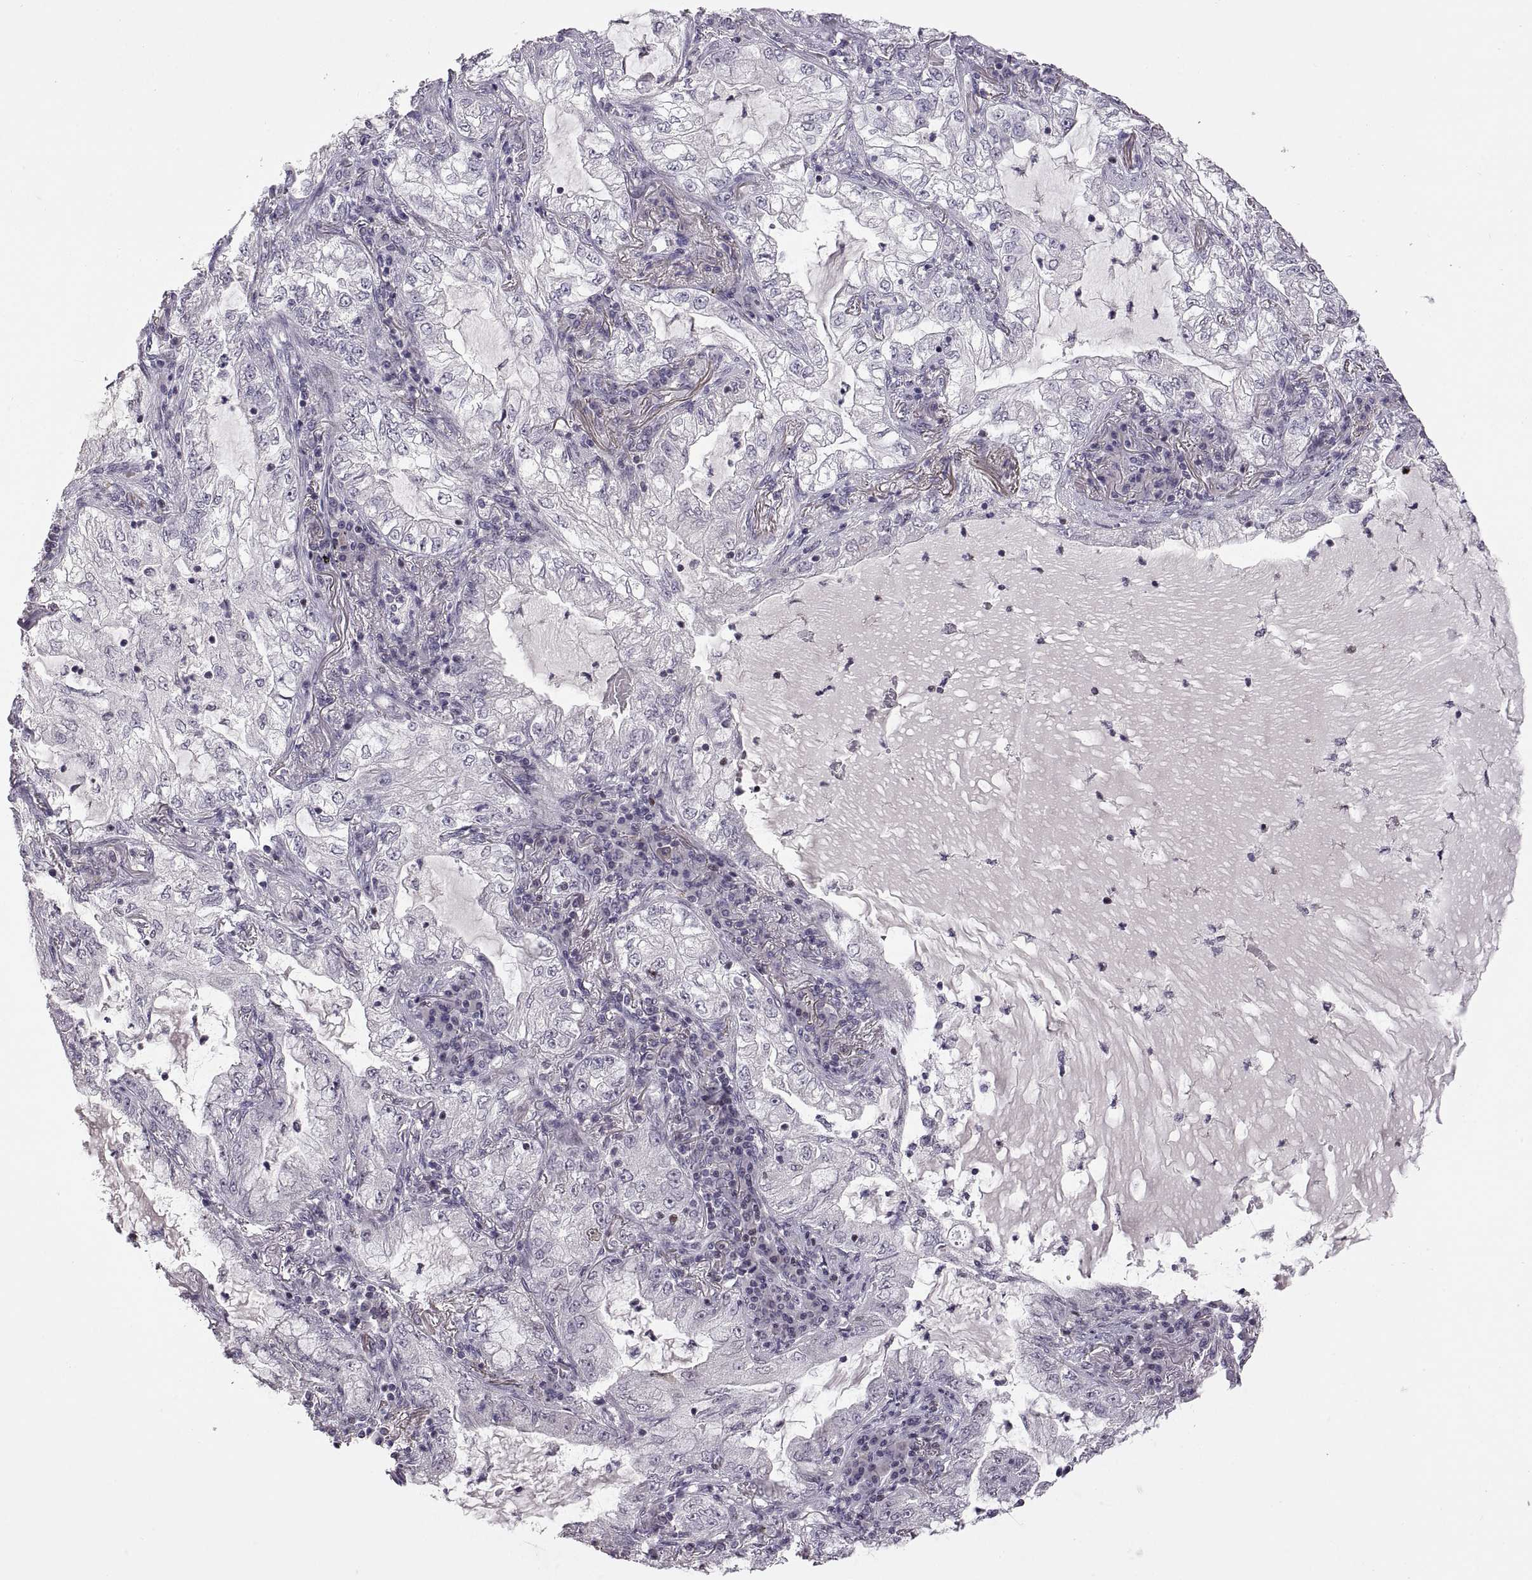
{"staining": {"intensity": "negative", "quantity": "none", "location": "none"}, "tissue": "lung cancer", "cell_type": "Tumor cells", "image_type": "cancer", "snomed": [{"axis": "morphology", "description": "Adenocarcinoma, NOS"}, {"axis": "topography", "description": "Lung"}], "caption": "IHC of human lung adenocarcinoma shows no expression in tumor cells.", "gene": "NEK2", "patient": {"sex": "female", "age": 73}}